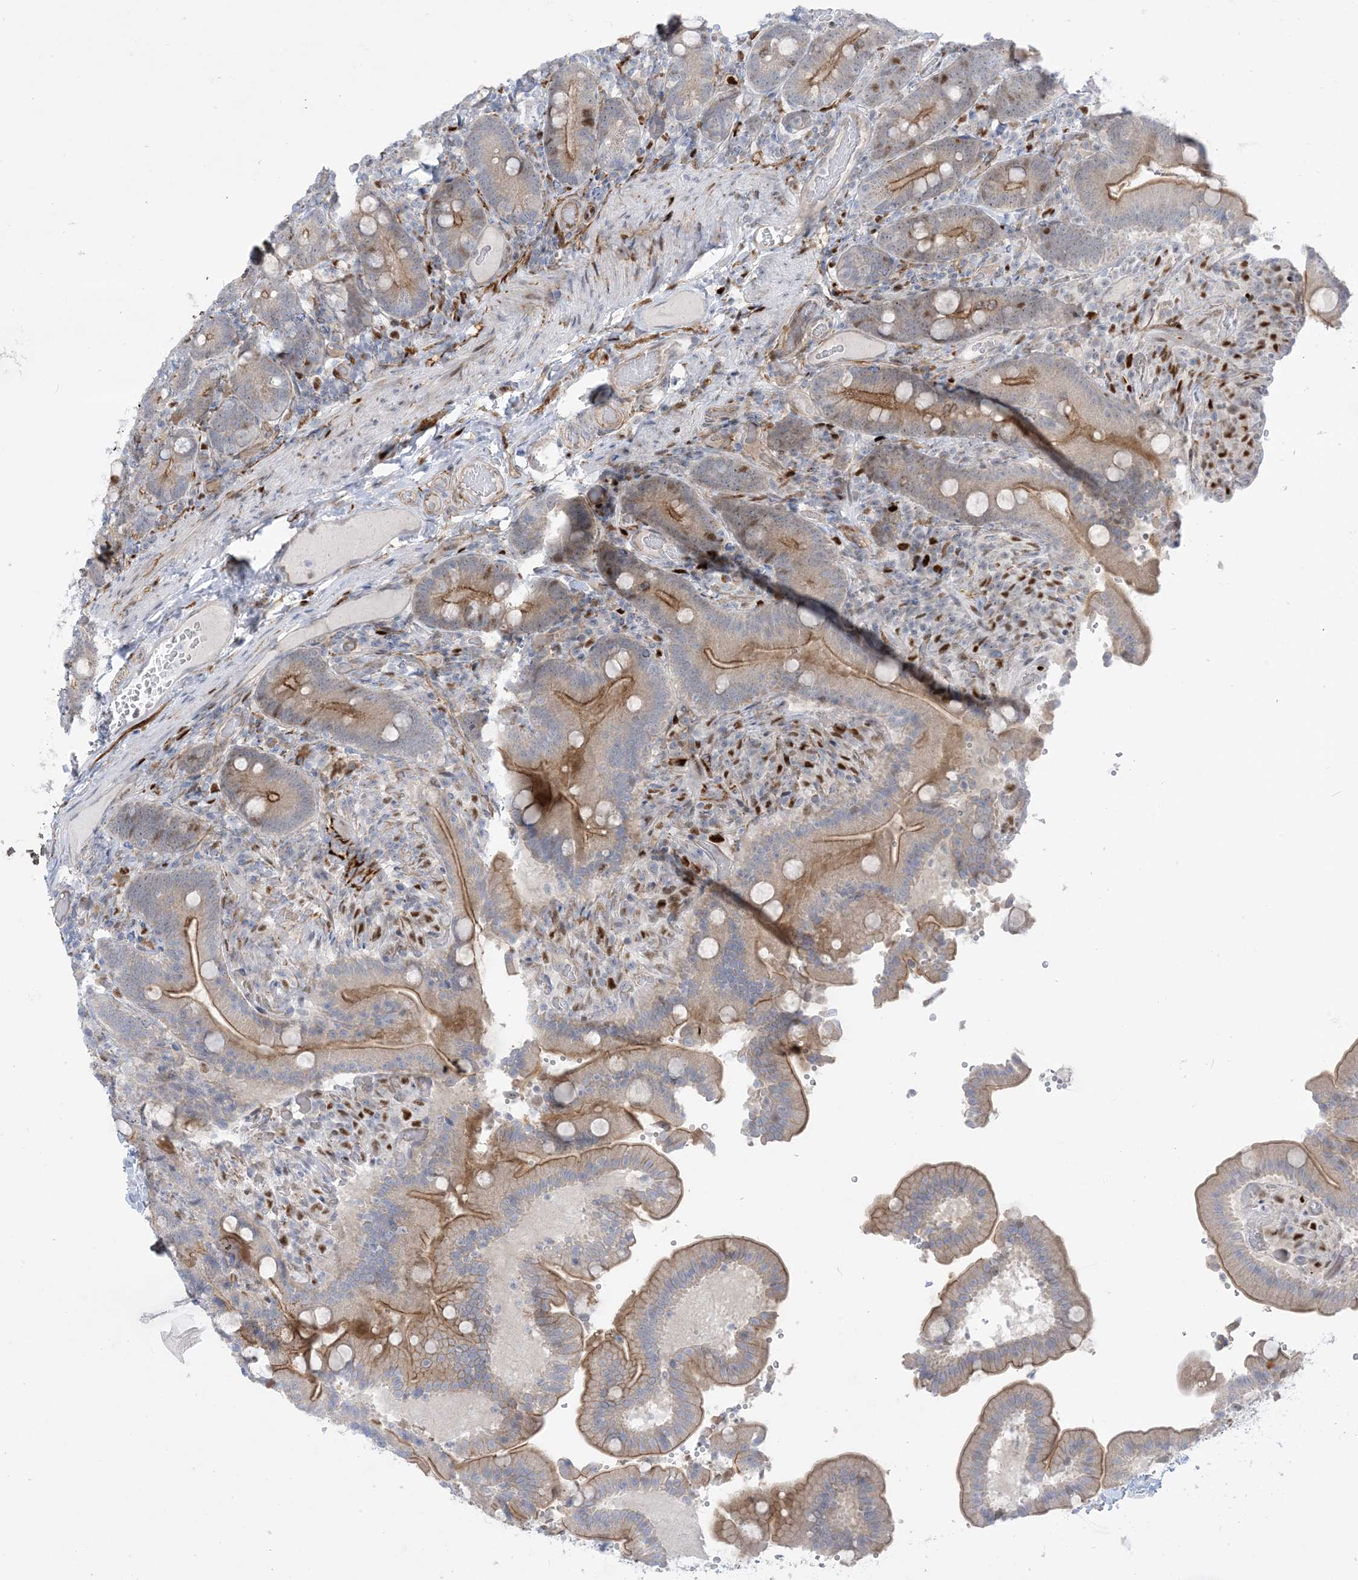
{"staining": {"intensity": "moderate", "quantity": ">75%", "location": "cytoplasmic/membranous,nuclear"}, "tissue": "duodenum", "cell_type": "Glandular cells", "image_type": "normal", "snomed": [{"axis": "morphology", "description": "Normal tissue, NOS"}, {"axis": "topography", "description": "Duodenum"}], "caption": "This is a photomicrograph of immunohistochemistry staining of unremarkable duodenum, which shows moderate positivity in the cytoplasmic/membranous,nuclear of glandular cells.", "gene": "MARS2", "patient": {"sex": "female", "age": 62}}